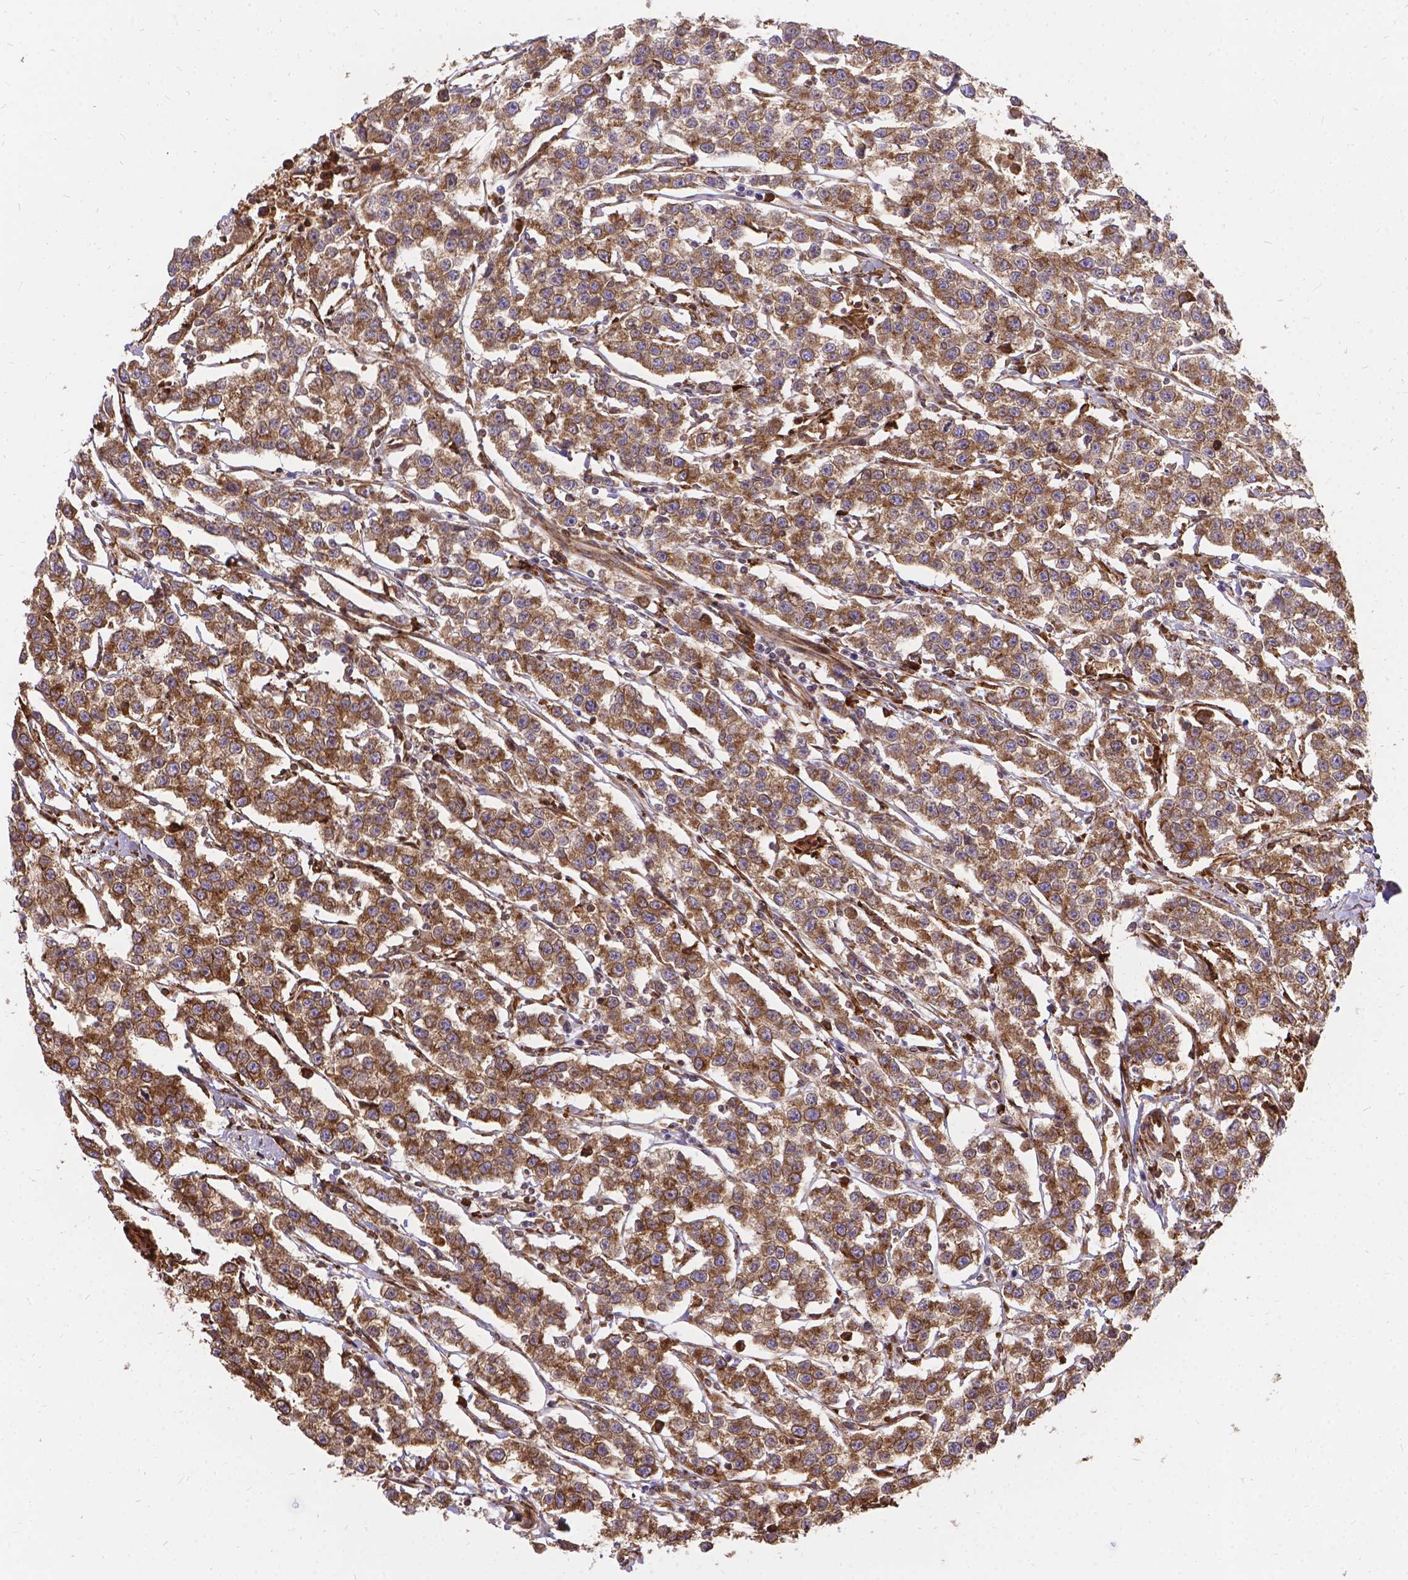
{"staining": {"intensity": "moderate", "quantity": ">75%", "location": "cytoplasmic/membranous"}, "tissue": "testis cancer", "cell_type": "Tumor cells", "image_type": "cancer", "snomed": [{"axis": "morphology", "description": "Seminoma, NOS"}, {"axis": "topography", "description": "Testis"}], "caption": "A brown stain labels moderate cytoplasmic/membranous staining of a protein in testis seminoma tumor cells. The protein of interest is stained brown, and the nuclei are stained in blue (DAB (3,3'-diaminobenzidine) IHC with brightfield microscopy, high magnification).", "gene": "DENND6A", "patient": {"sex": "male", "age": 59}}